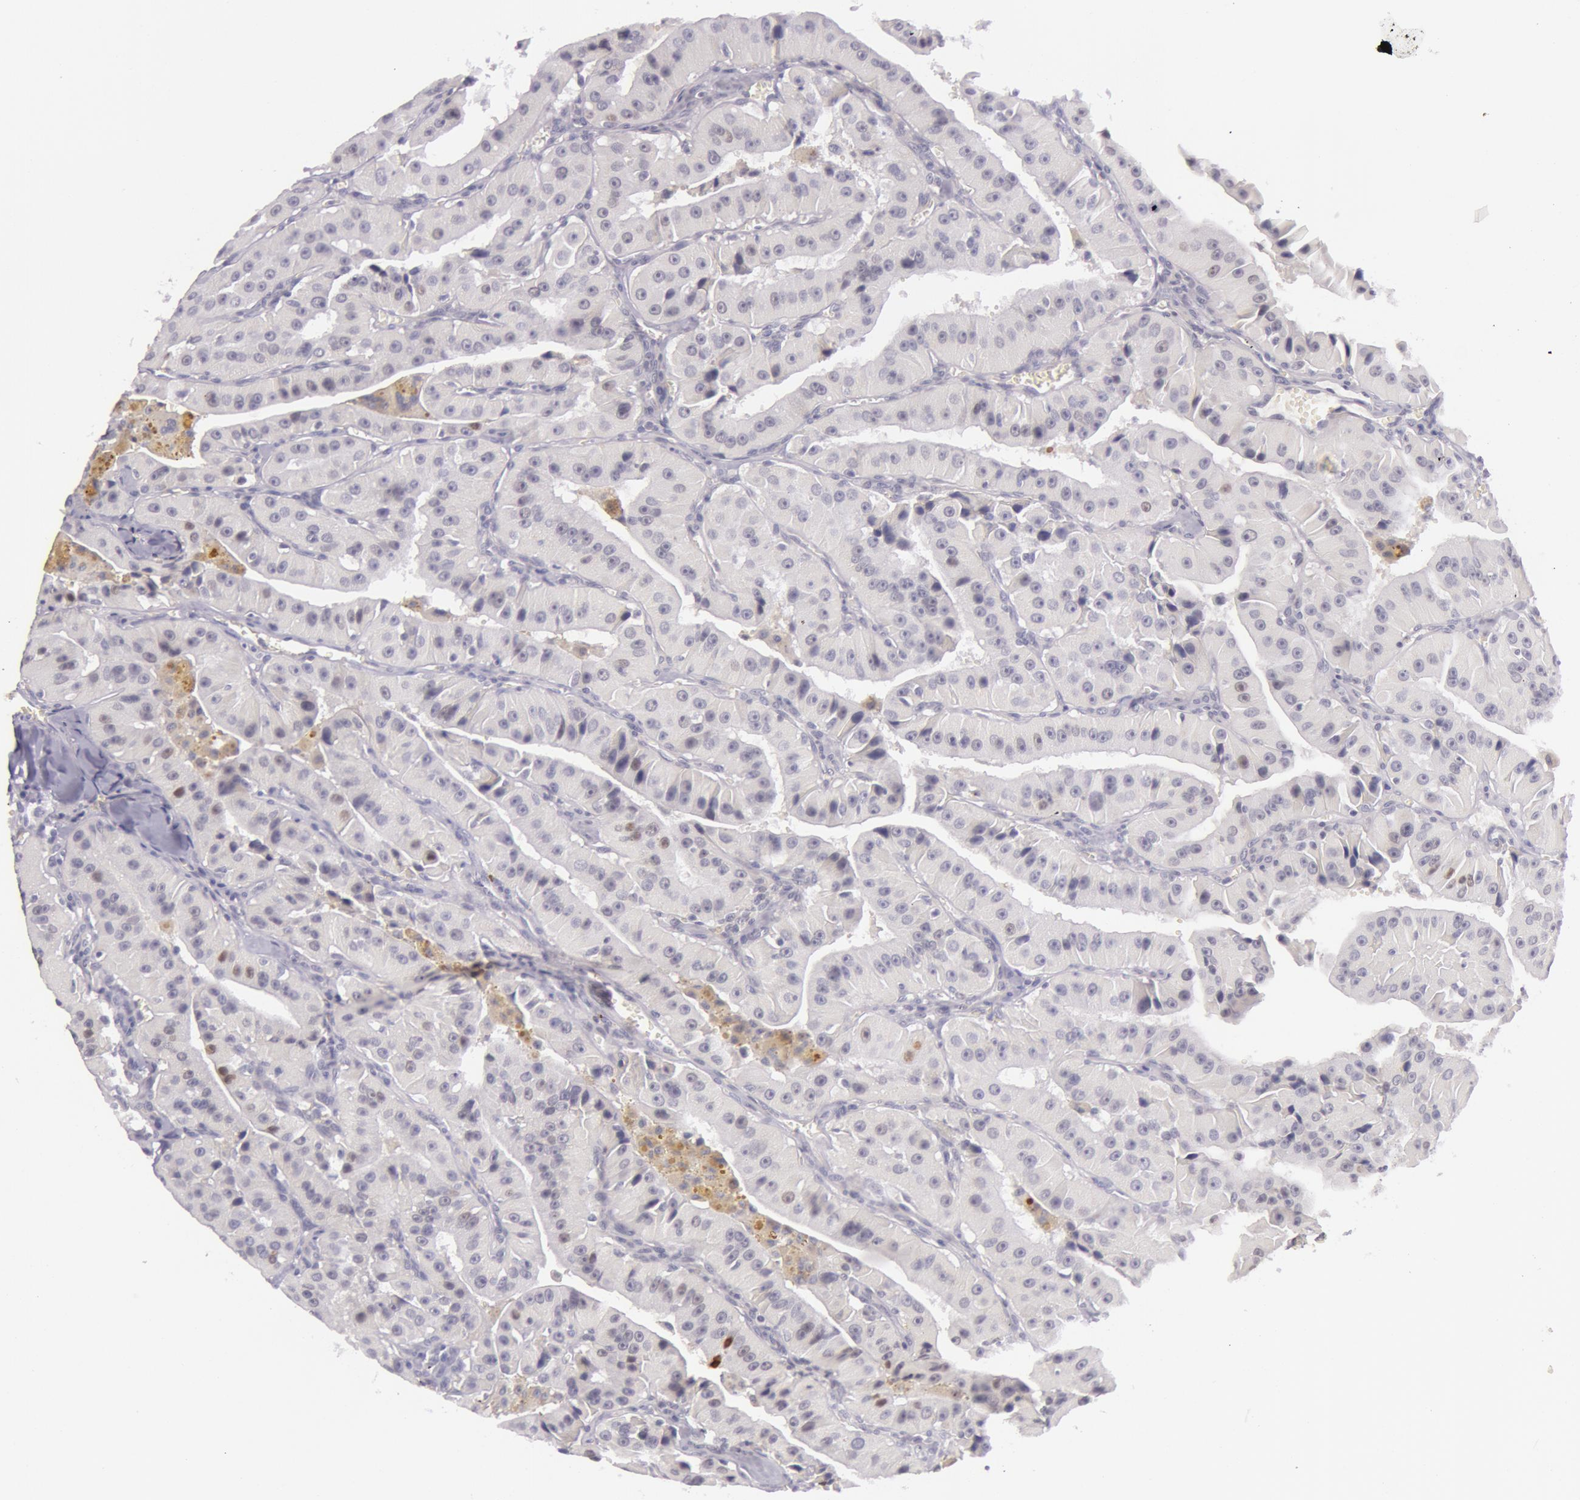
{"staining": {"intensity": "negative", "quantity": "none", "location": "none"}, "tissue": "thyroid cancer", "cell_type": "Tumor cells", "image_type": "cancer", "snomed": [{"axis": "morphology", "description": "Carcinoma, NOS"}, {"axis": "topography", "description": "Thyroid gland"}], "caption": "DAB immunohistochemical staining of human thyroid carcinoma demonstrates no significant staining in tumor cells.", "gene": "RBMY1F", "patient": {"sex": "male", "age": 76}}